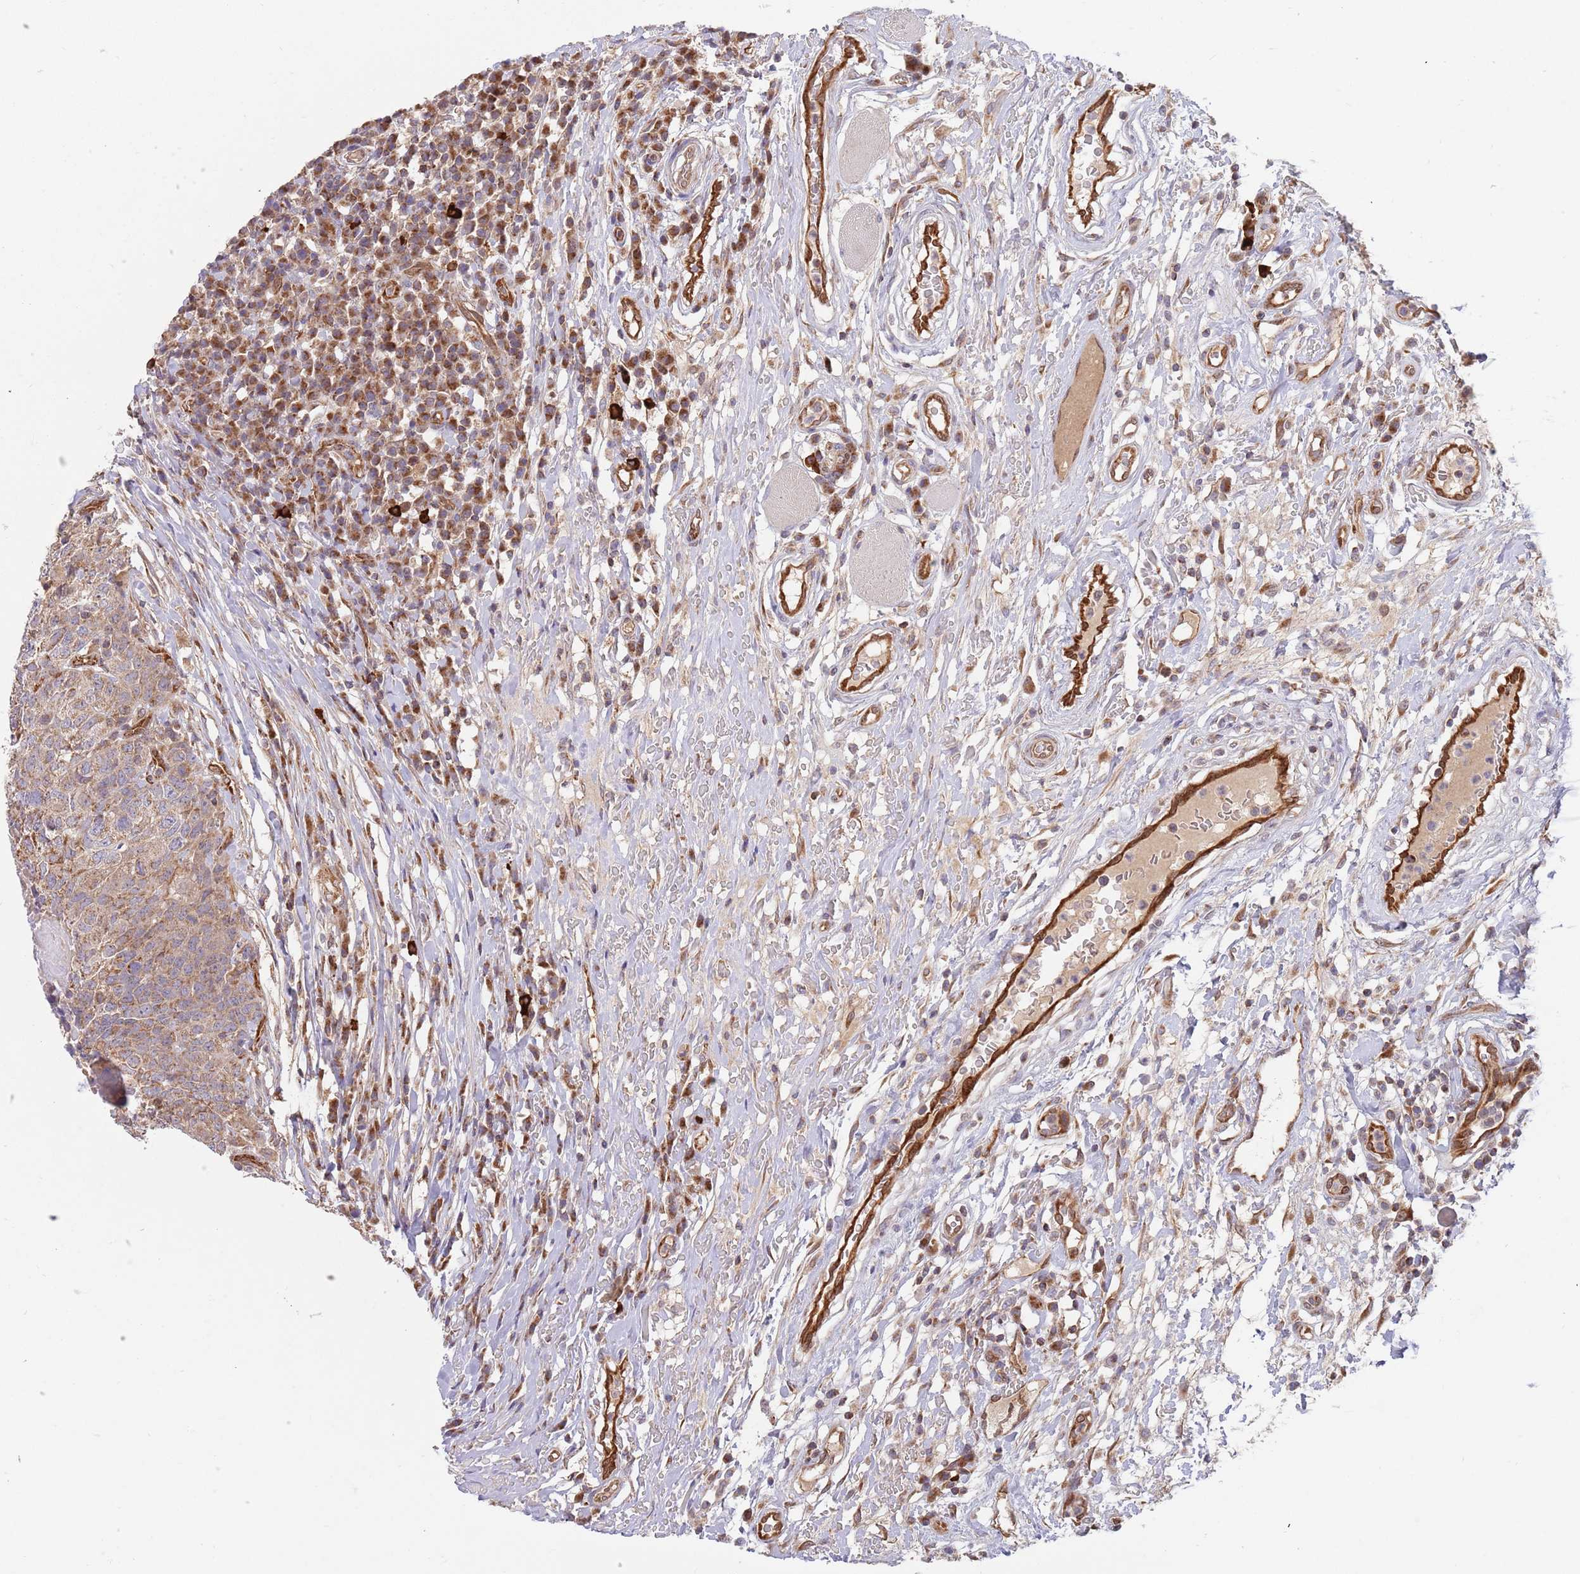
{"staining": {"intensity": "moderate", "quantity": ">75%", "location": "cytoplasmic/membranous"}, "tissue": "head and neck cancer", "cell_type": "Tumor cells", "image_type": "cancer", "snomed": [{"axis": "morphology", "description": "Normal tissue, NOS"}, {"axis": "morphology", "description": "Squamous cell carcinoma, NOS"}, {"axis": "topography", "description": "Skeletal muscle"}, {"axis": "topography", "description": "Vascular tissue"}, {"axis": "topography", "description": "Peripheral nerve tissue"}, {"axis": "topography", "description": "Head-Neck"}], "caption": "This is a micrograph of immunohistochemistry staining of head and neck squamous cell carcinoma, which shows moderate positivity in the cytoplasmic/membranous of tumor cells.", "gene": "GUK1", "patient": {"sex": "male", "age": 66}}